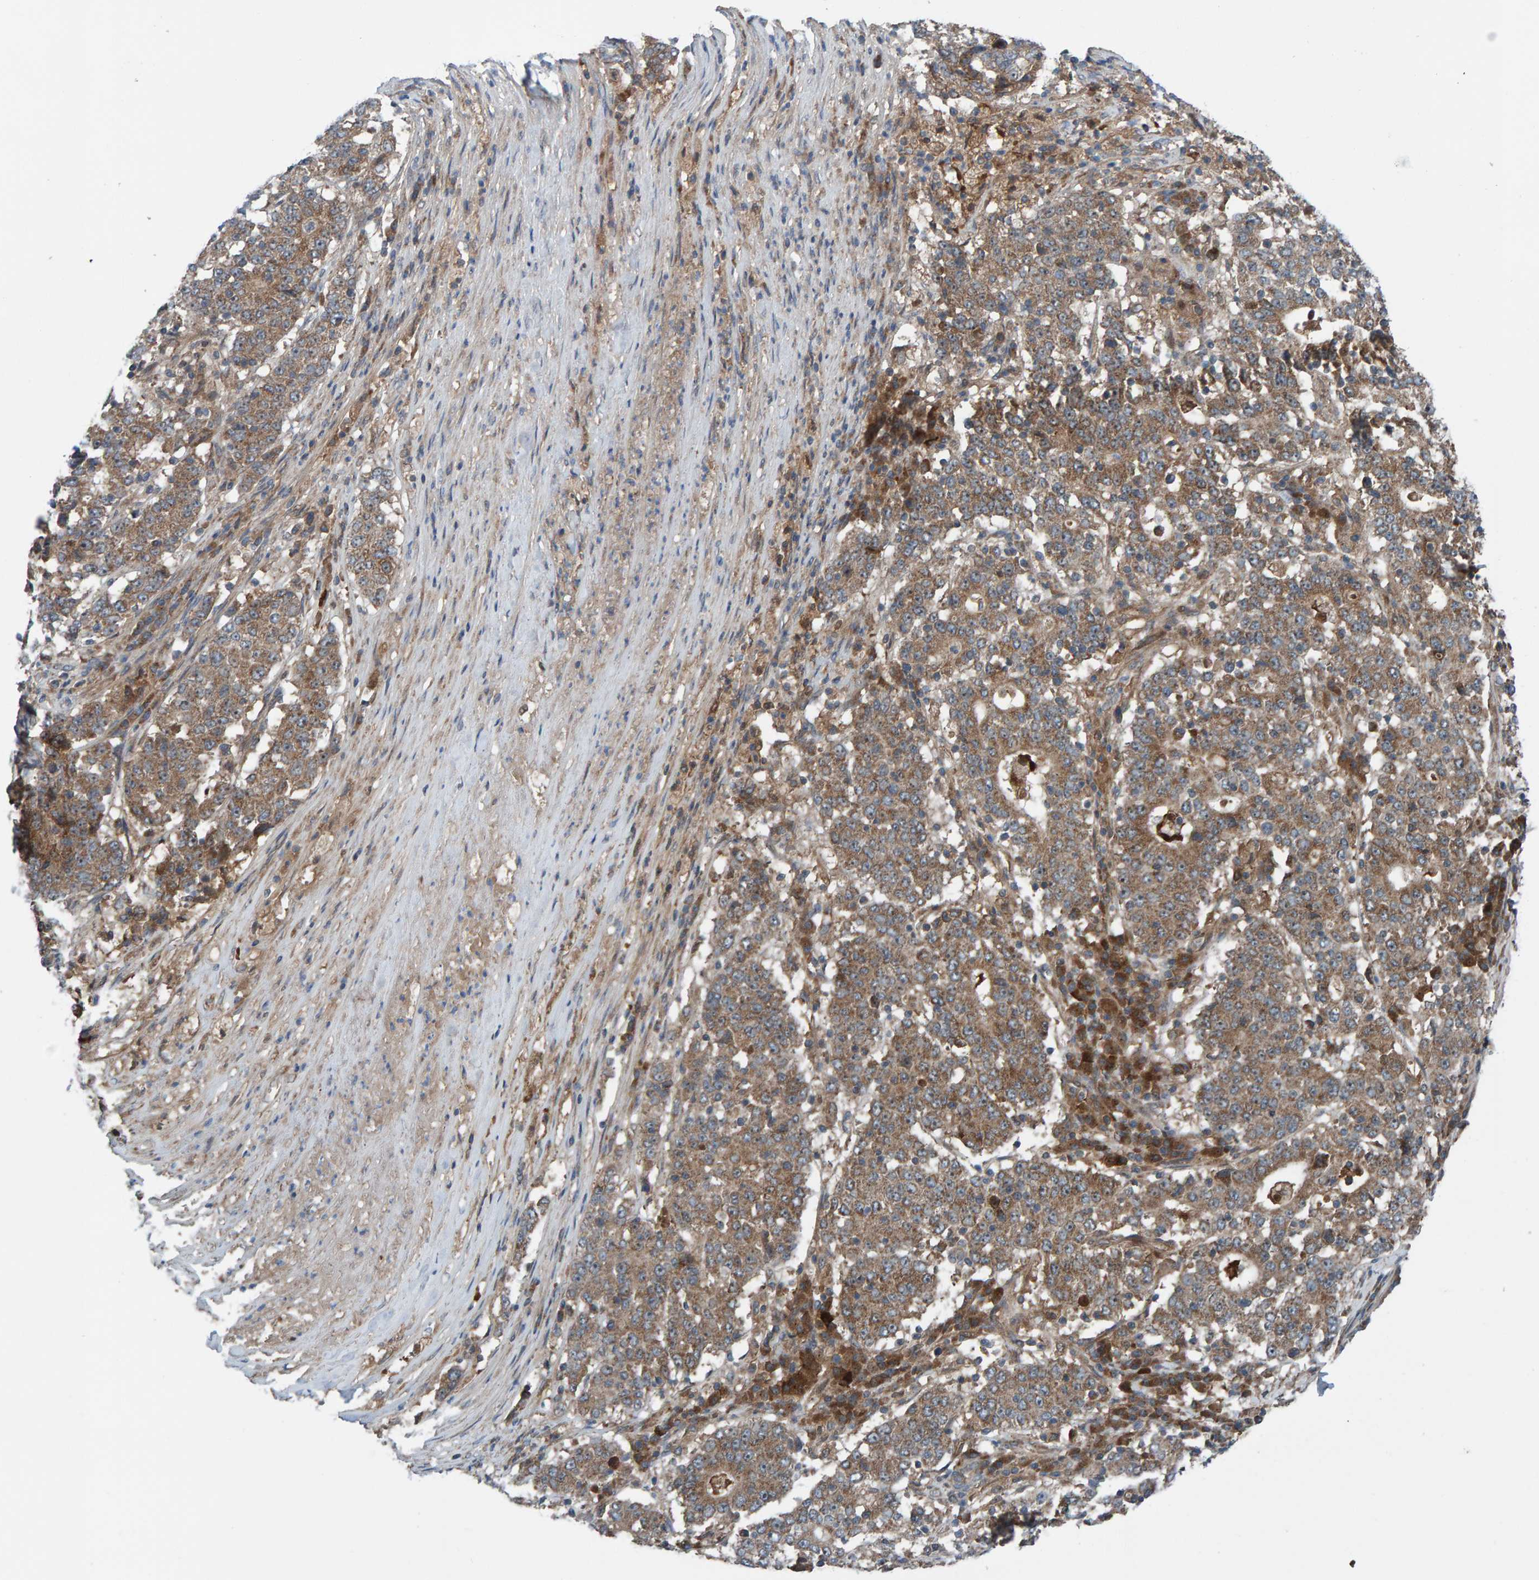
{"staining": {"intensity": "moderate", "quantity": ">75%", "location": "cytoplasmic/membranous"}, "tissue": "stomach cancer", "cell_type": "Tumor cells", "image_type": "cancer", "snomed": [{"axis": "morphology", "description": "Adenocarcinoma, NOS"}, {"axis": "topography", "description": "Stomach"}], "caption": "IHC image of neoplastic tissue: human adenocarcinoma (stomach) stained using IHC reveals medium levels of moderate protein expression localized specifically in the cytoplasmic/membranous of tumor cells, appearing as a cytoplasmic/membranous brown color.", "gene": "CUEDC1", "patient": {"sex": "male", "age": 59}}